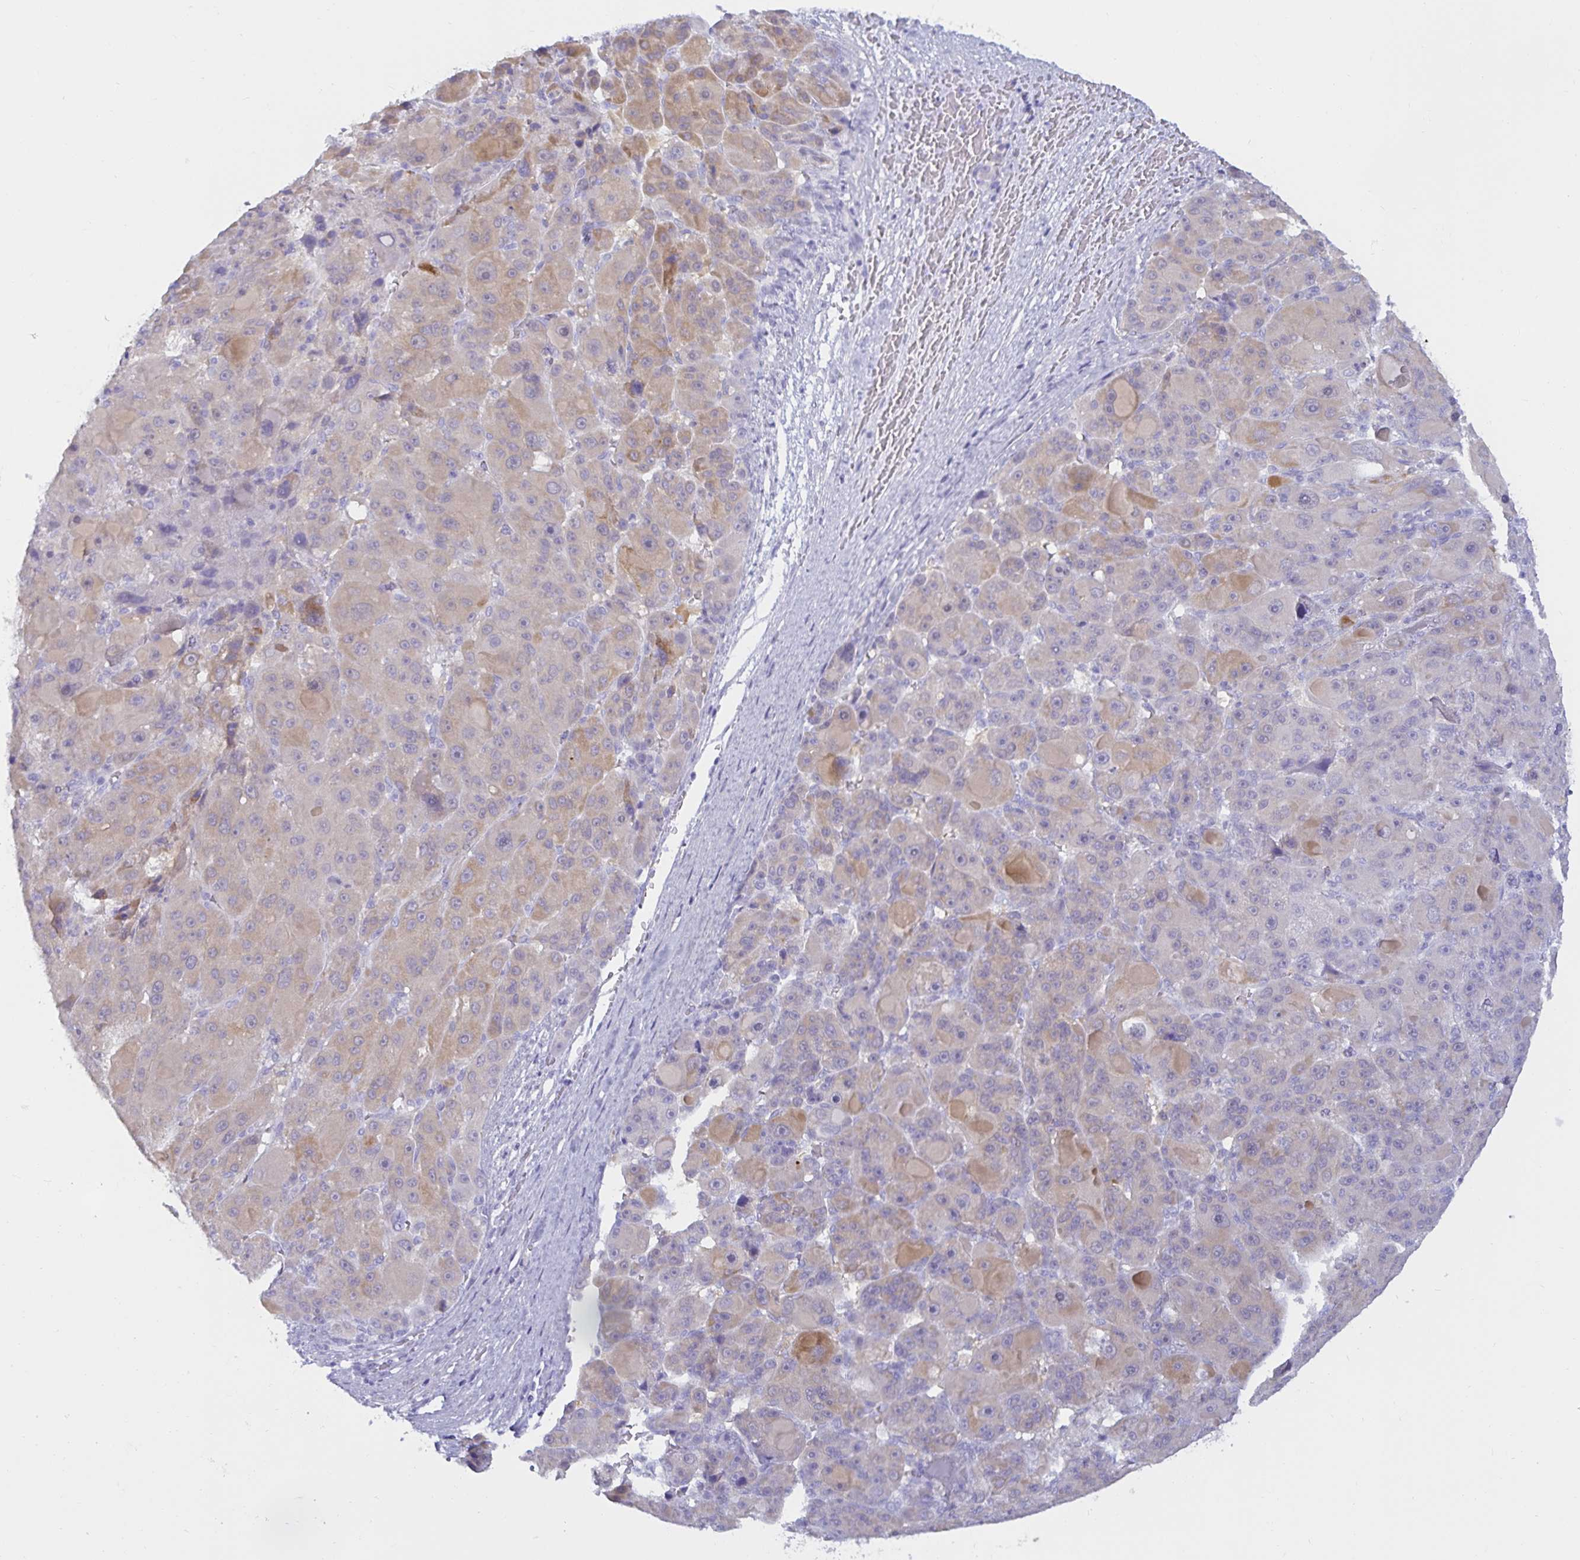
{"staining": {"intensity": "weak", "quantity": "25%-75%", "location": "cytoplasmic/membranous"}, "tissue": "liver cancer", "cell_type": "Tumor cells", "image_type": "cancer", "snomed": [{"axis": "morphology", "description": "Carcinoma, Hepatocellular, NOS"}, {"axis": "topography", "description": "Liver"}], "caption": "Hepatocellular carcinoma (liver) stained with IHC exhibits weak cytoplasmic/membranous expression in about 25%-75% of tumor cells.", "gene": "MON2", "patient": {"sex": "male", "age": 76}}